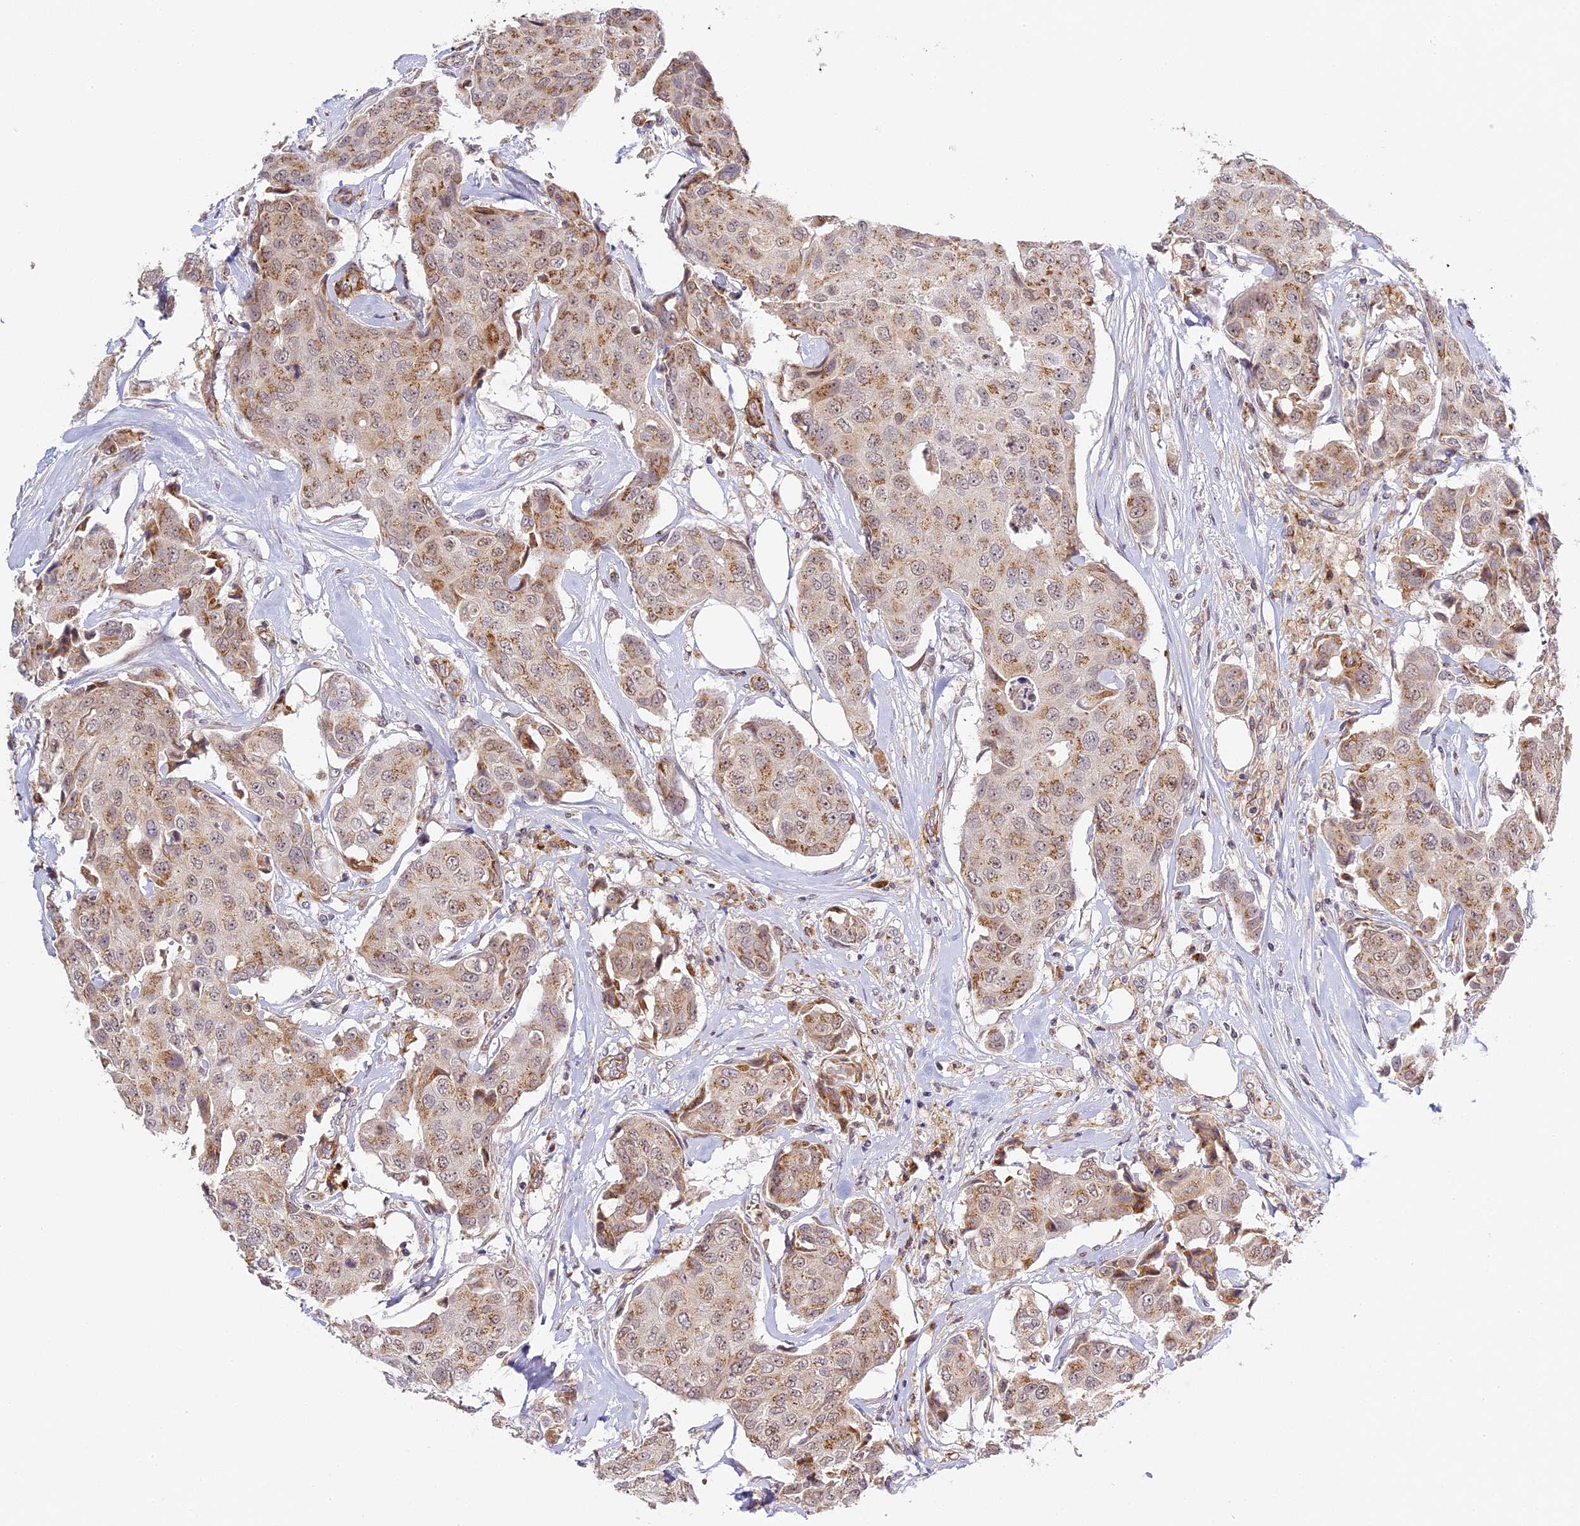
{"staining": {"intensity": "moderate", "quantity": ">75%", "location": "cytoplasmic/membranous"}, "tissue": "breast cancer", "cell_type": "Tumor cells", "image_type": "cancer", "snomed": [{"axis": "morphology", "description": "Duct carcinoma"}, {"axis": "topography", "description": "Breast"}], "caption": "Infiltrating ductal carcinoma (breast) tissue reveals moderate cytoplasmic/membranous expression in approximately >75% of tumor cells", "gene": "HEATR5B", "patient": {"sex": "female", "age": 80}}